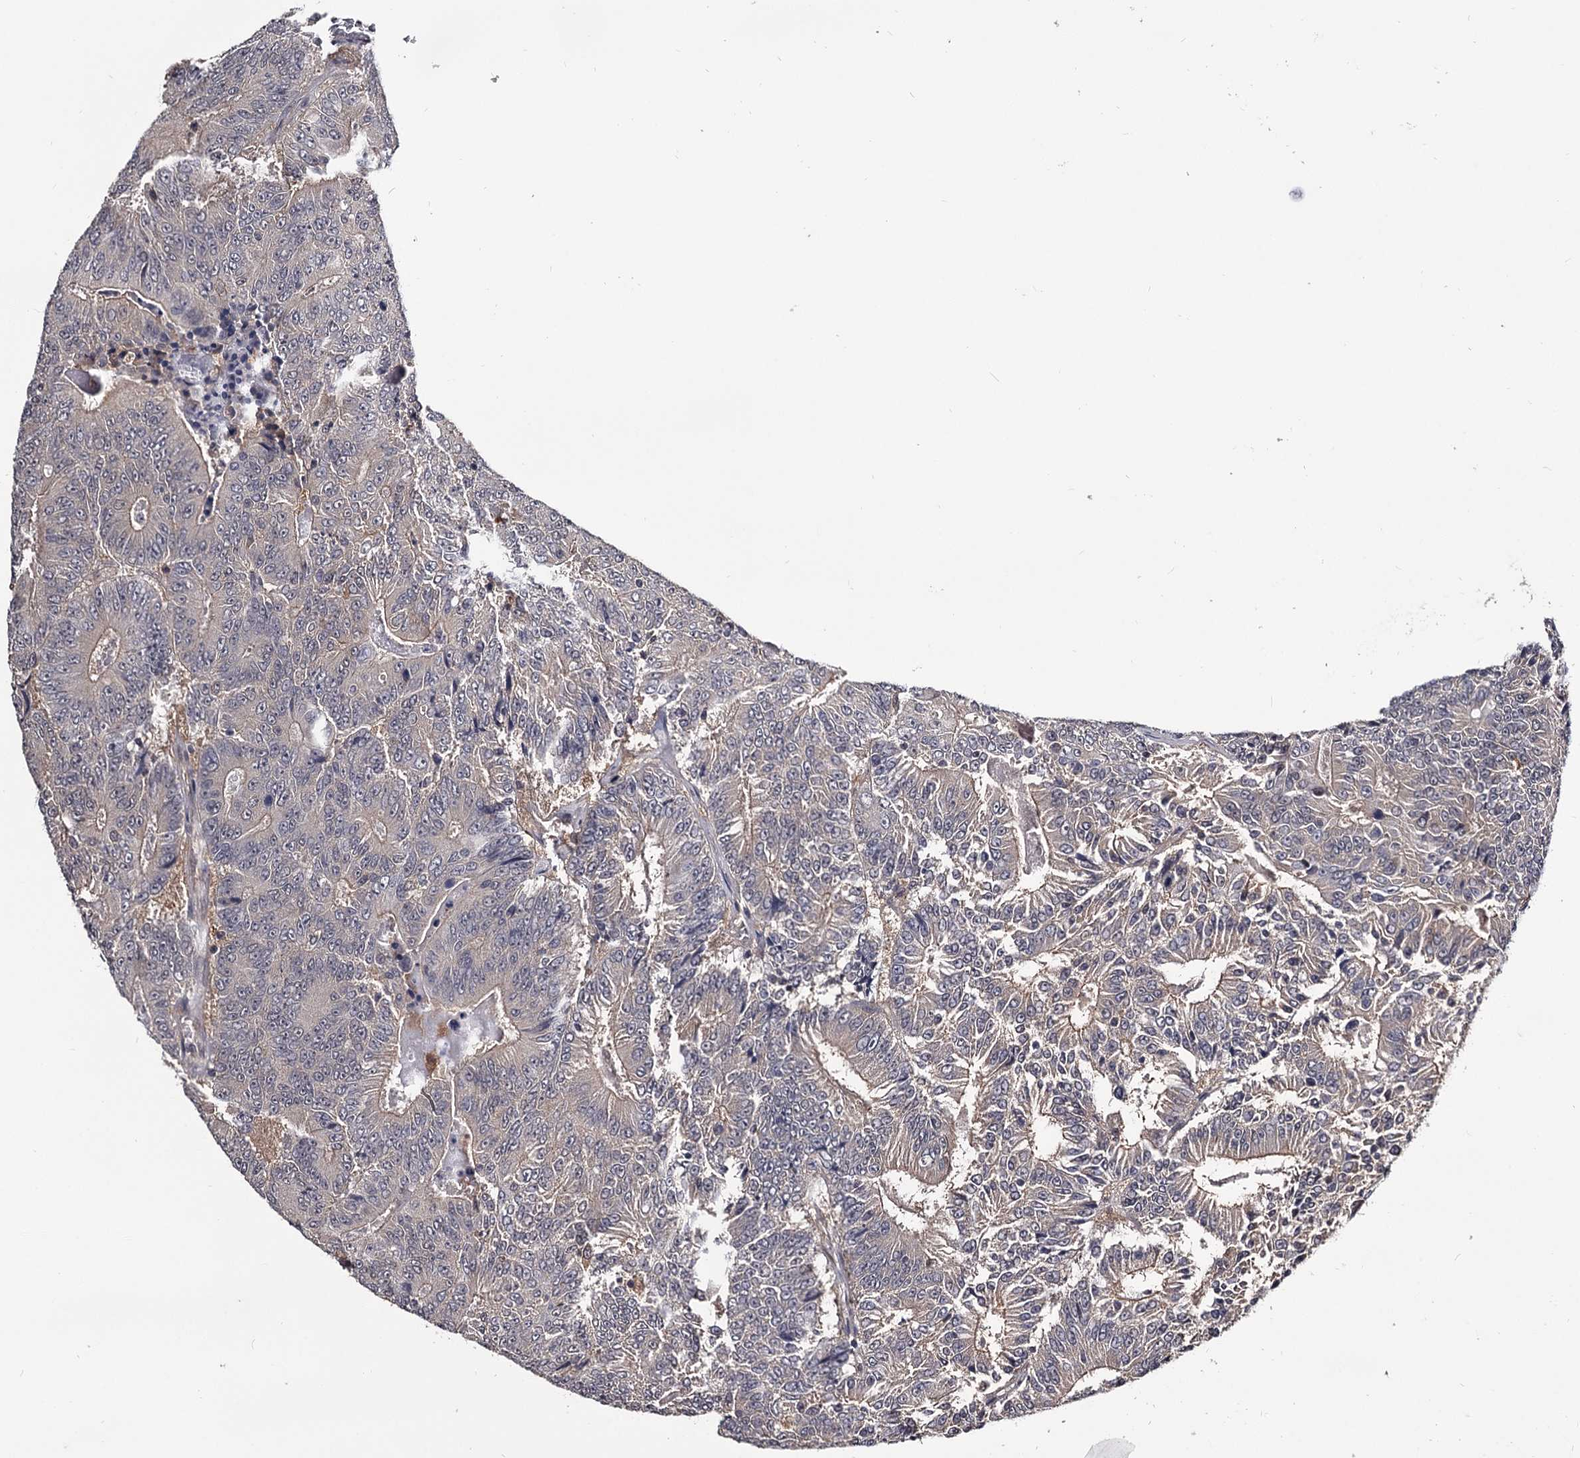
{"staining": {"intensity": "weak", "quantity": "25%-75%", "location": "cytoplasmic/membranous"}, "tissue": "colorectal cancer", "cell_type": "Tumor cells", "image_type": "cancer", "snomed": [{"axis": "morphology", "description": "Adenocarcinoma, NOS"}, {"axis": "topography", "description": "Colon"}], "caption": "The immunohistochemical stain labels weak cytoplasmic/membranous positivity in tumor cells of colorectal adenocarcinoma tissue.", "gene": "GSTO1", "patient": {"sex": "male", "age": 83}}